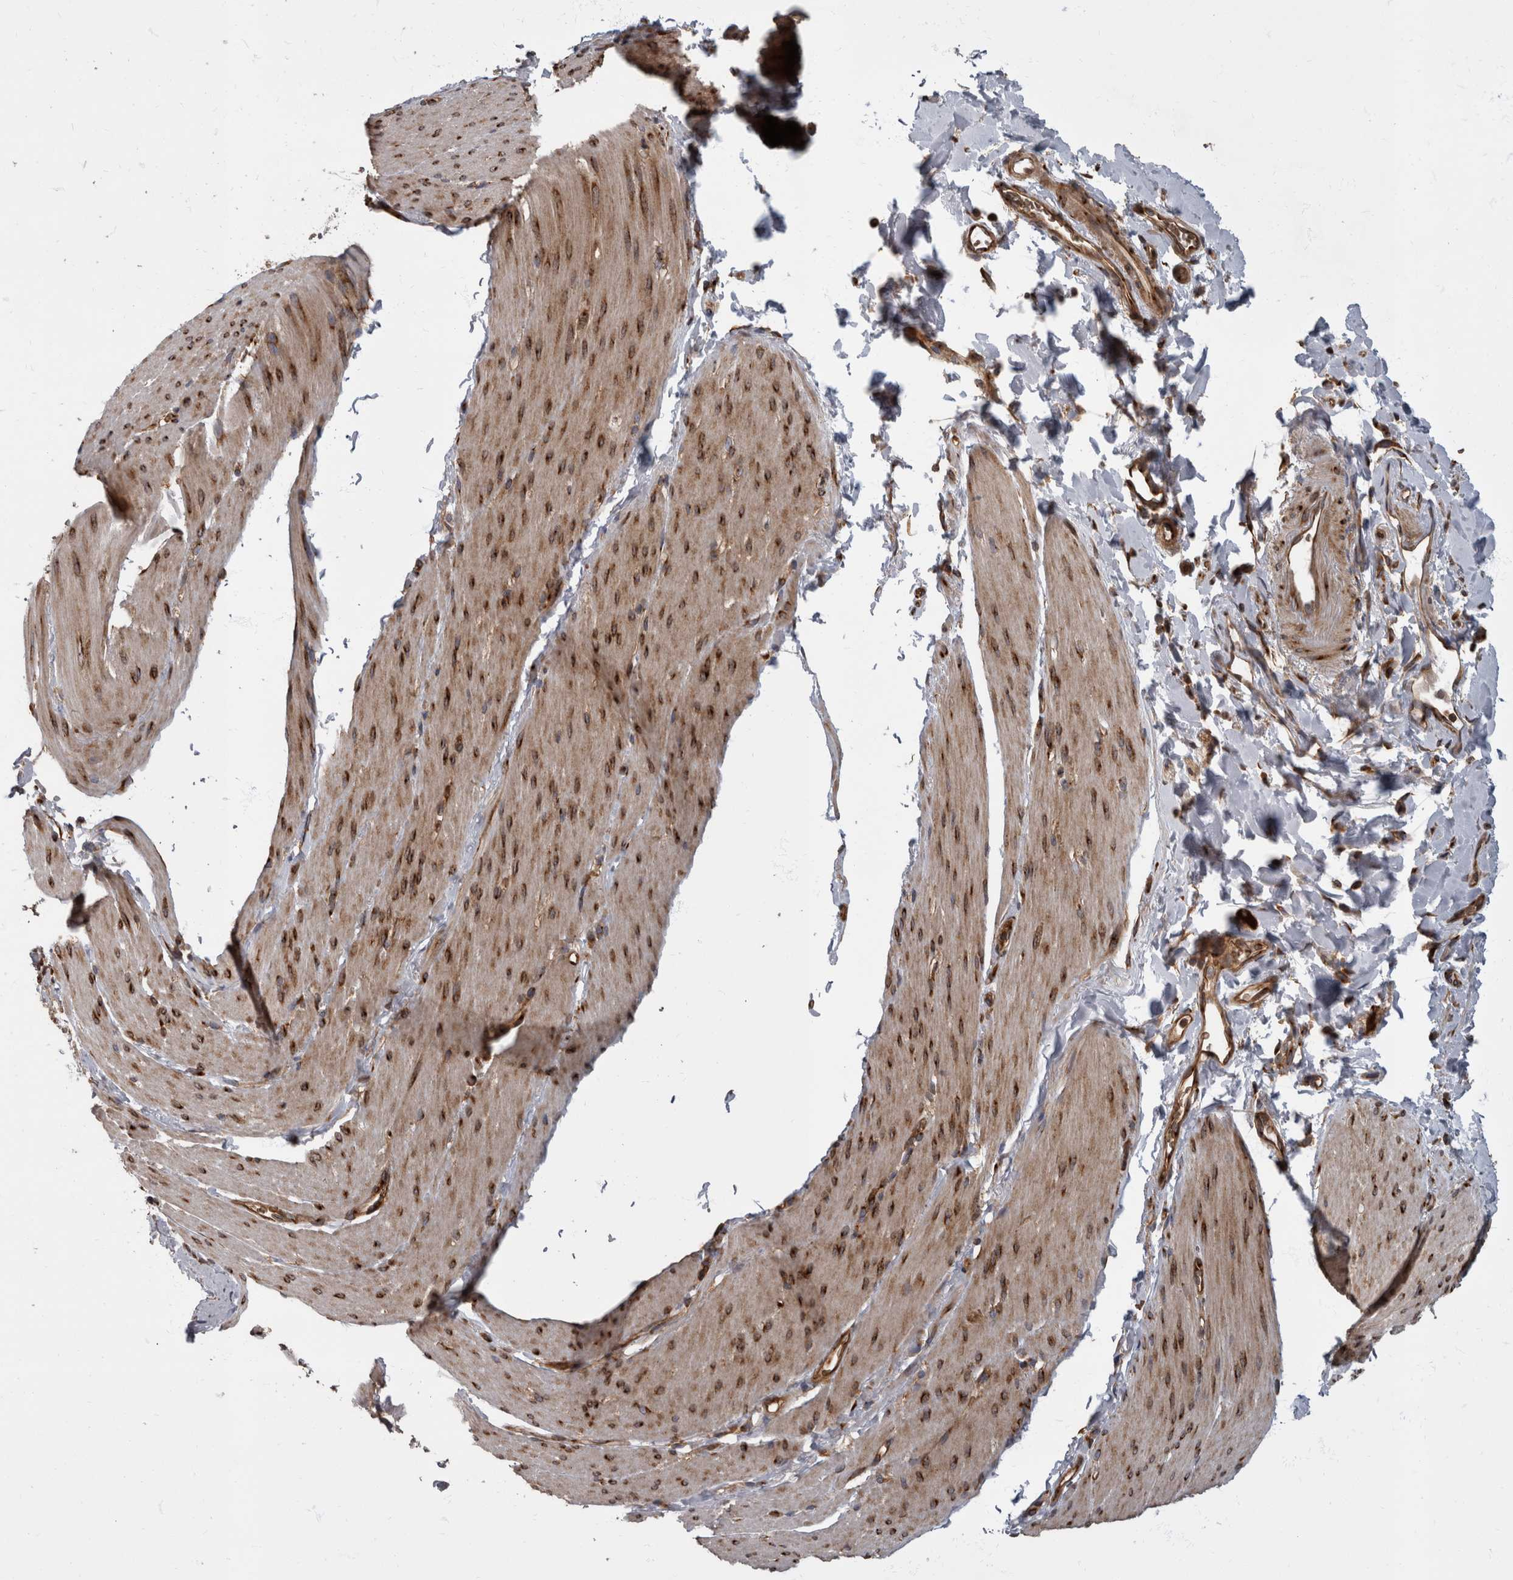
{"staining": {"intensity": "moderate", "quantity": "<25%", "location": "cytoplasmic/membranous"}, "tissue": "smooth muscle", "cell_type": "Smooth muscle cells", "image_type": "normal", "snomed": [{"axis": "morphology", "description": "Normal tissue, NOS"}, {"axis": "topography", "description": "Smooth muscle"}, {"axis": "topography", "description": "Small intestine"}], "caption": "Approximately <25% of smooth muscle cells in unremarkable smooth muscle display moderate cytoplasmic/membranous protein positivity as visualized by brown immunohistochemical staining.", "gene": "HOOK3", "patient": {"sex": "female", "age": 84}}